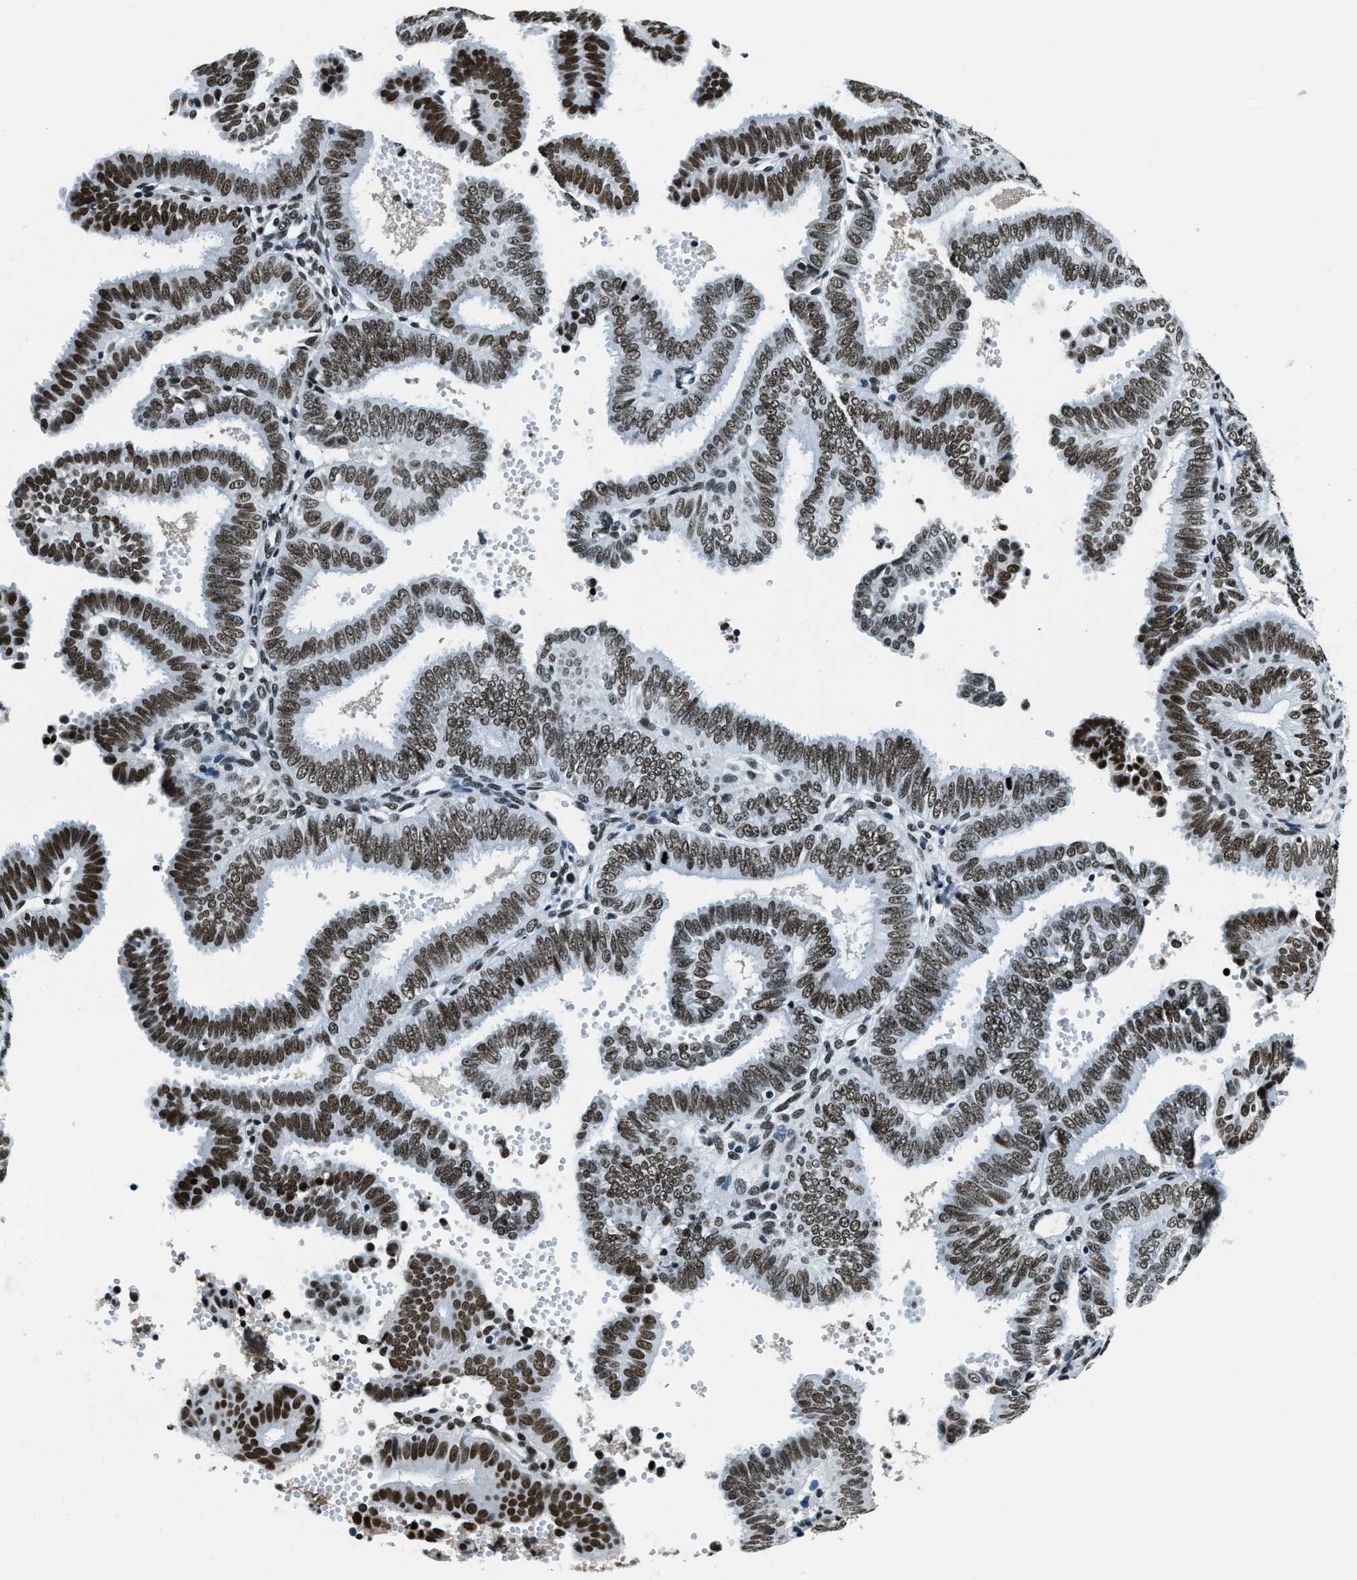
{"staining": {"intensity": "strong", "quantity": ">75%", "location": "nuclear"}, "tissue": "endometrial cancer", "cell_type": "Tumor cells", "image_type": "cancer", "snomed": [{"axis": "morphology", "description": "Adenocarcinoma, NOS"}, {"axis": "topography", "description": "Endometrium"}], "caption": "IHC of human adenocarcinoma (endometrial) demonstrates high levels of strong nuclear positivity in about >75% of tumor cells.", "gene": "TOP1", "patient": {"sex": "female", "age": 58}}